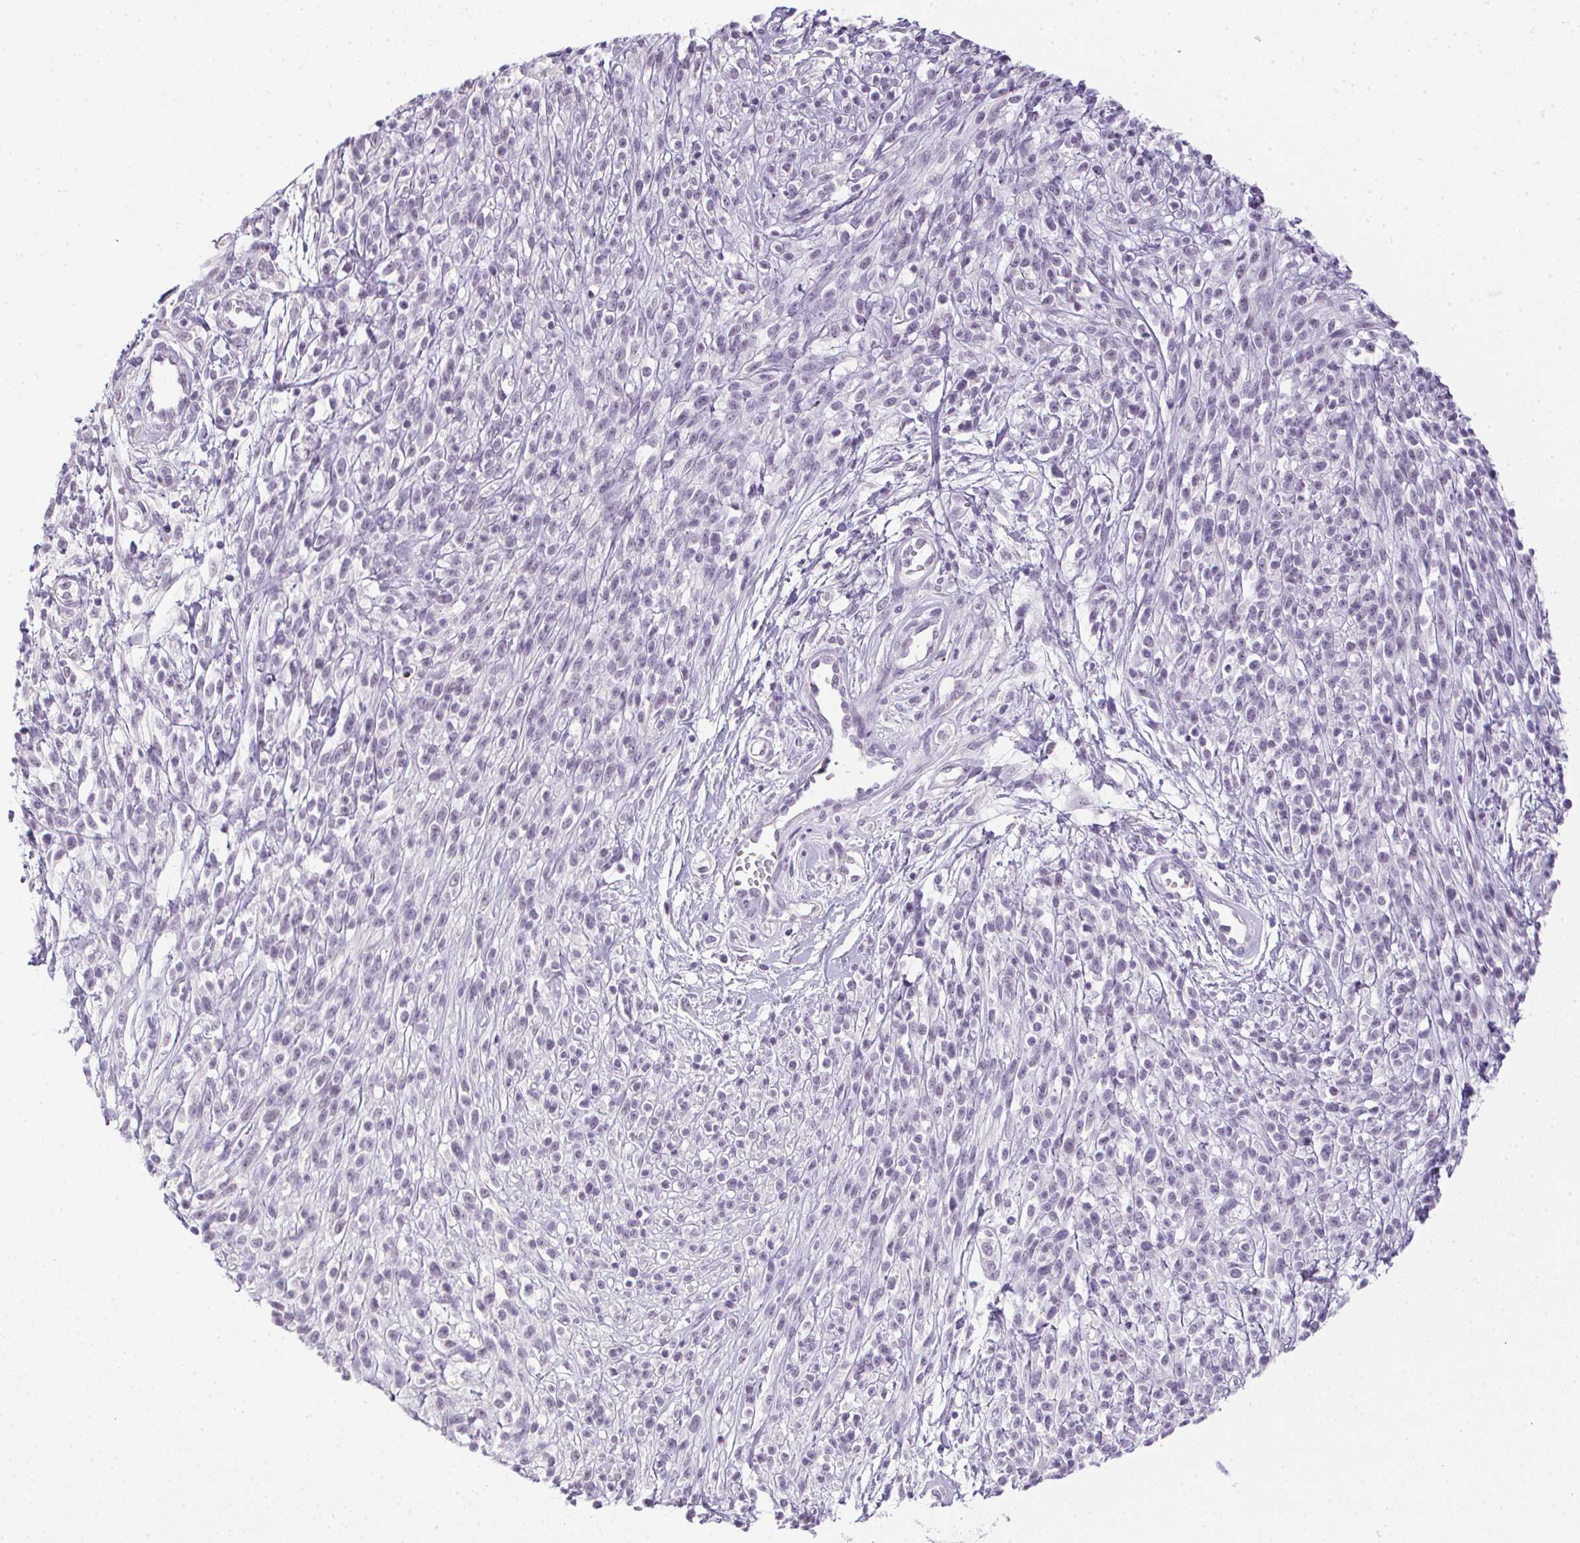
{"staining": {"intensity": "negative", "quantity": "none", "location": "none"}, "tissue": "melanoma", "cell_type": "Tumor cells", "image_type": "cancer", "snomed": [{"axis": "morphology", "description": "Malignant melanoma, NOS"}, {"axis": "topography", "description": "Skin"}, {"axis": "topography", "description": "Skin of trunk"}], "caption": "IHC photomicrograph of neoplastic tissue: human melanoma stained with DAB (3,3'-diaminobenzidine) reveals no significant protein expression in tumor cells.", "gene": "PRL", "patient": {"sex": "male", "age": 74}}